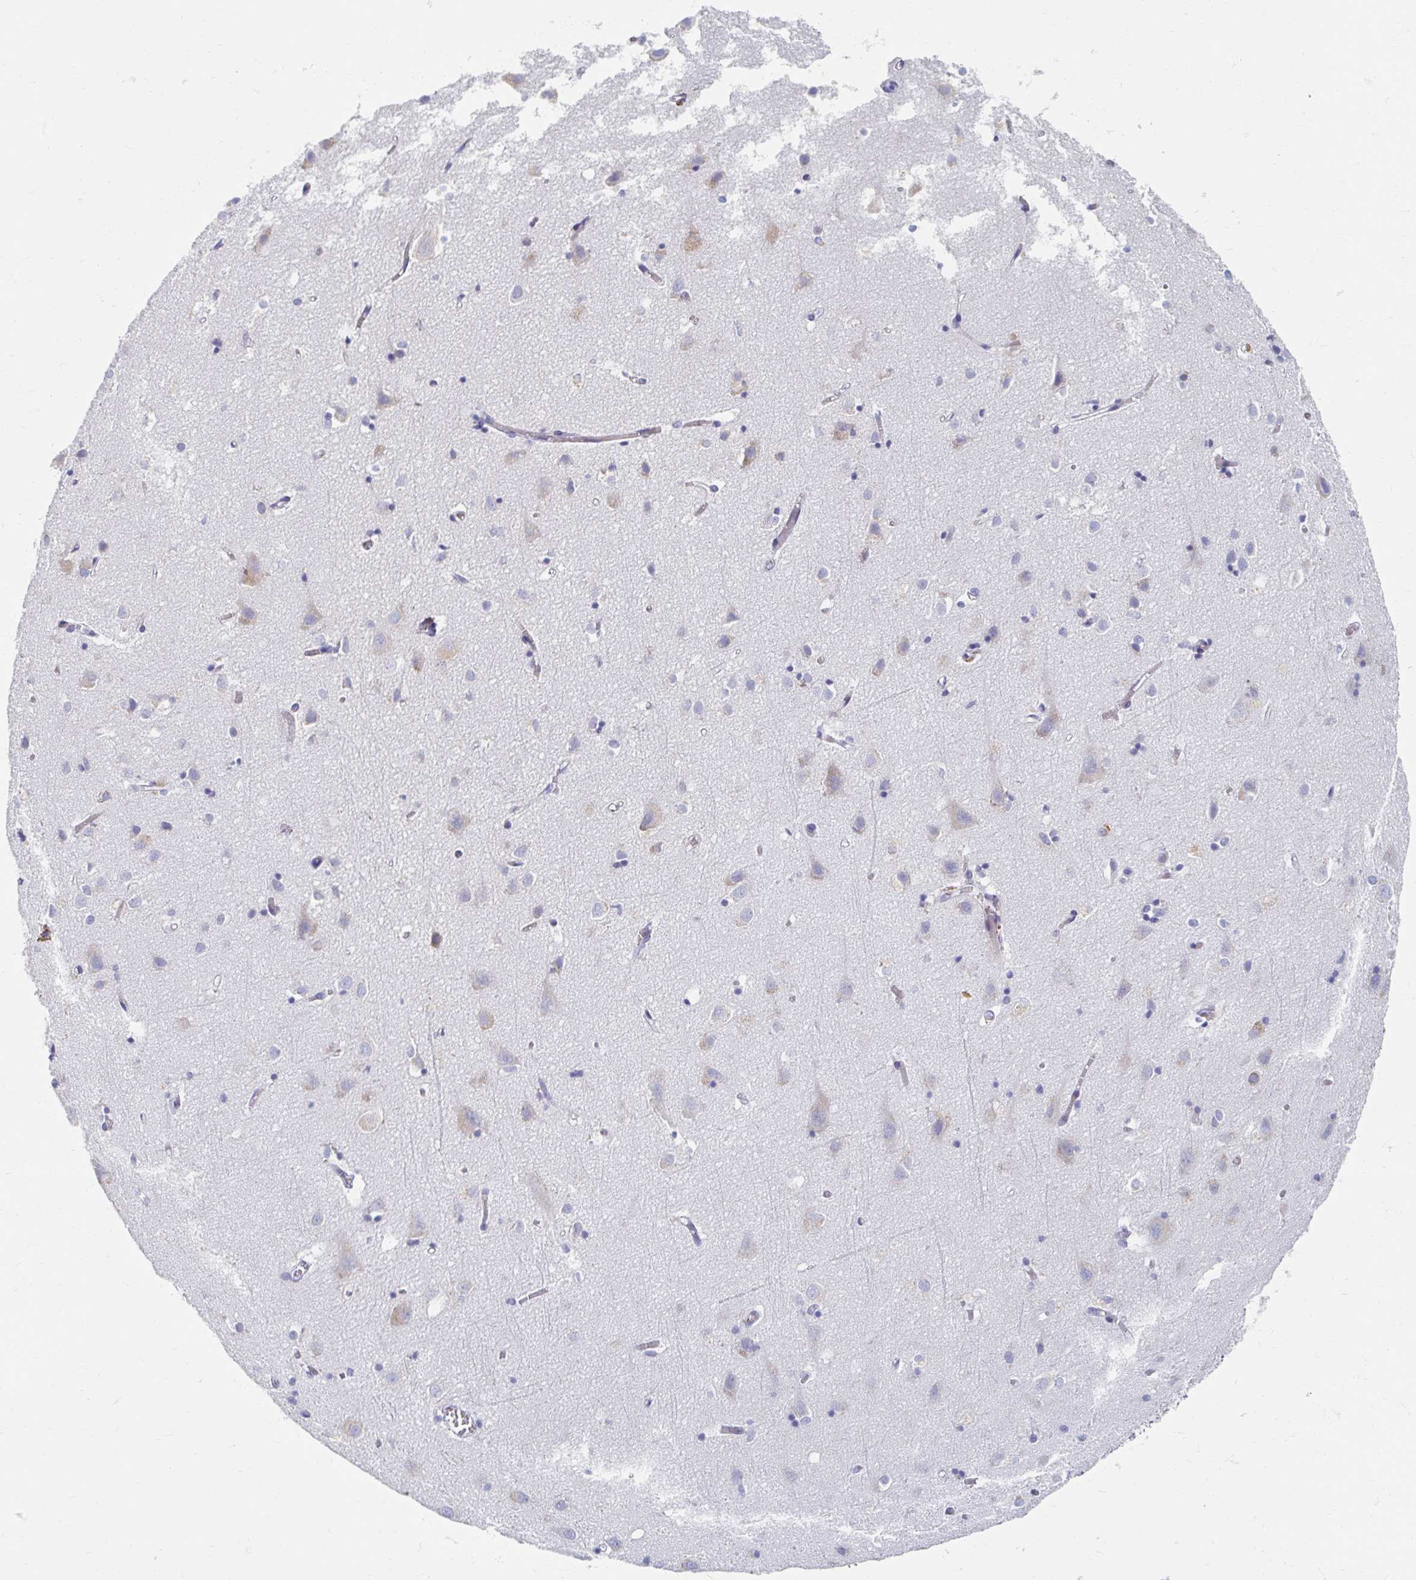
{"staining": {"intensity": "negative", "quantity": "none", "location": "none"}, "tissue": "cerebral cortex", "cell_type": "Endothelial cells", "image_type": "normal", "snomed": [{"axis": "morphology", "description": "Normal tissue, NOS"}, {"axis": "topography", "description": "Cerebral cortex"}], "caption": "This is an immunohistochemistry (IHC) image of benign cerebral cortex. There is no expression in endothelial cells.", "gene": "MYLK2", "patient": {"sex": "male", "age": 70}}